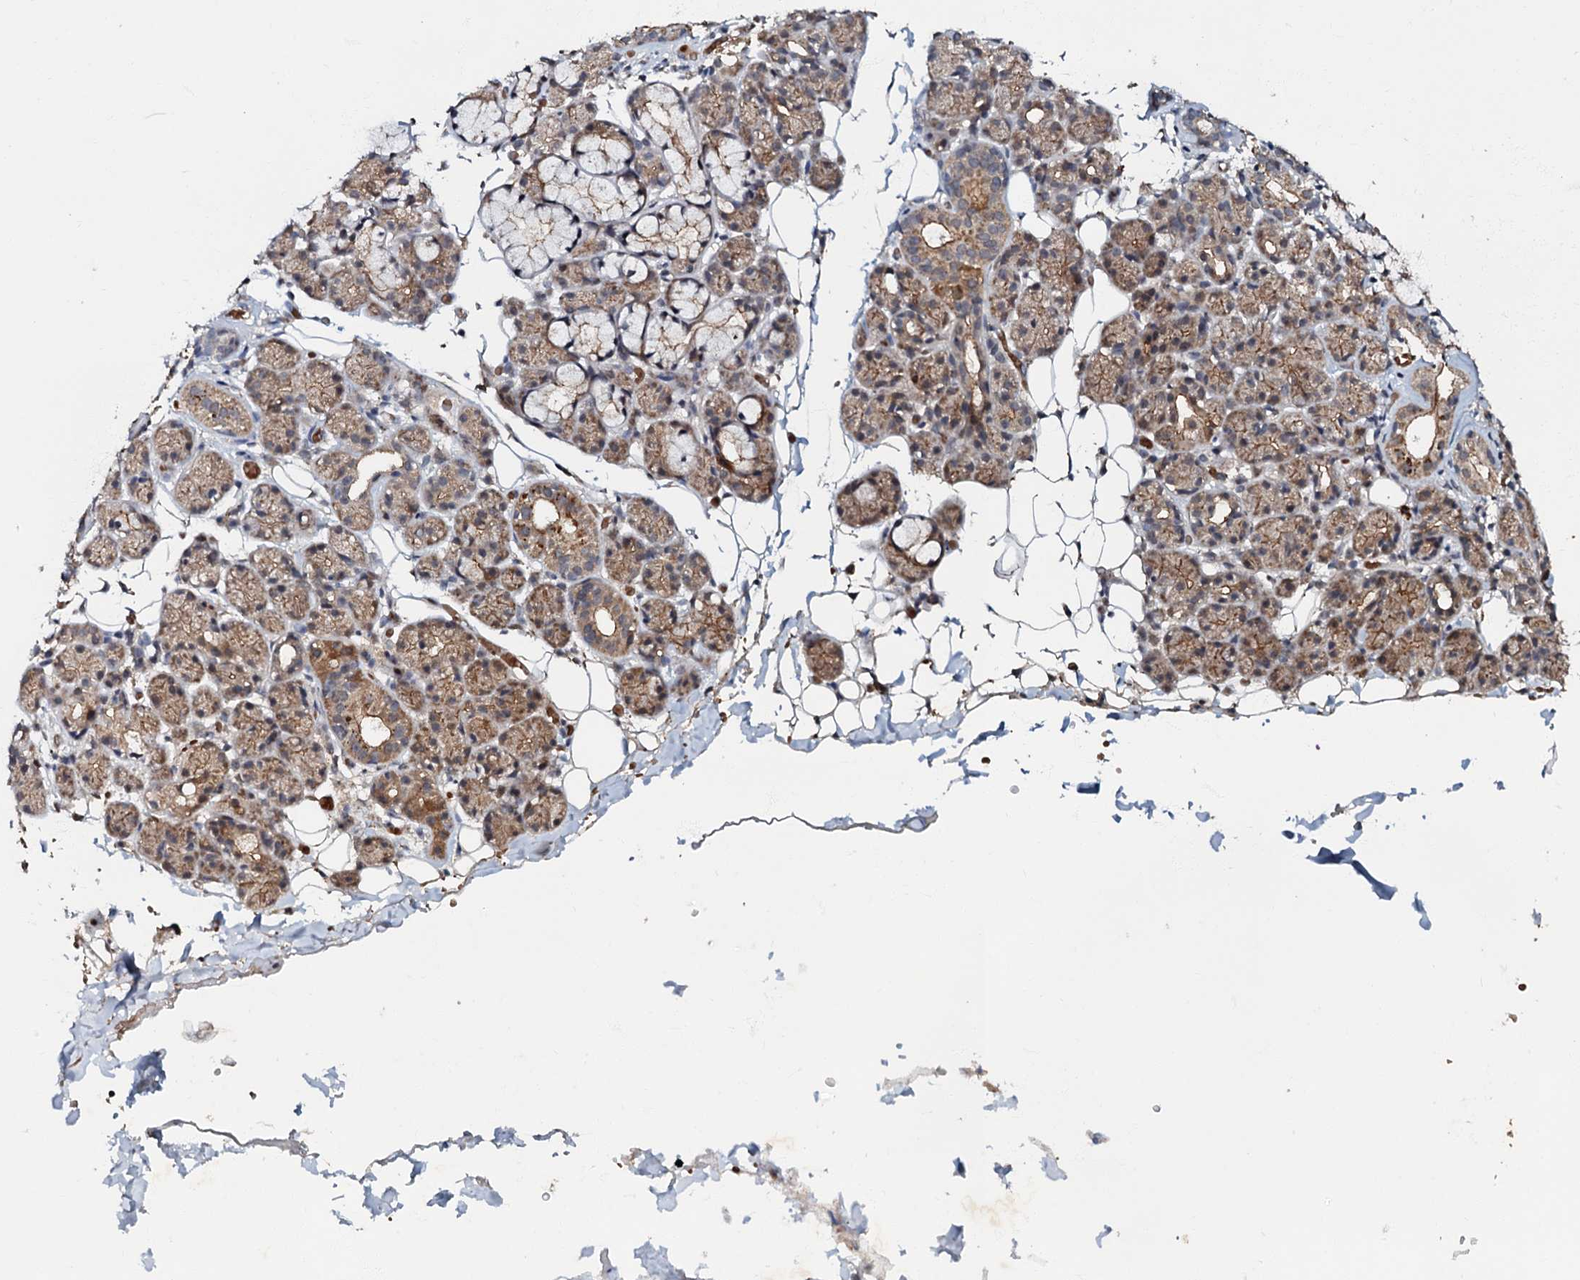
{"staining": {"intensity": "moderate", "quantity": "25%-75%", "location": "cytoplasmic/membranous"}, "tissue": "salivary gland", "cell_type": "Glandular cells", "image_type": "normal", "snomed": [{"axis": "morphology", "description": "Normal tissue, NOS"}, {"axis": "topography", "description": "Salivary gland"}], "caption": "Immunohistochemical staining of benign human salivary gland reveals medium levels of moderate cytoplasmic/membranous positivity in approximately 25%-75% of glandular cells.", "gene": "MANSC4", "patient": {"sex": "male", "age": 63}}